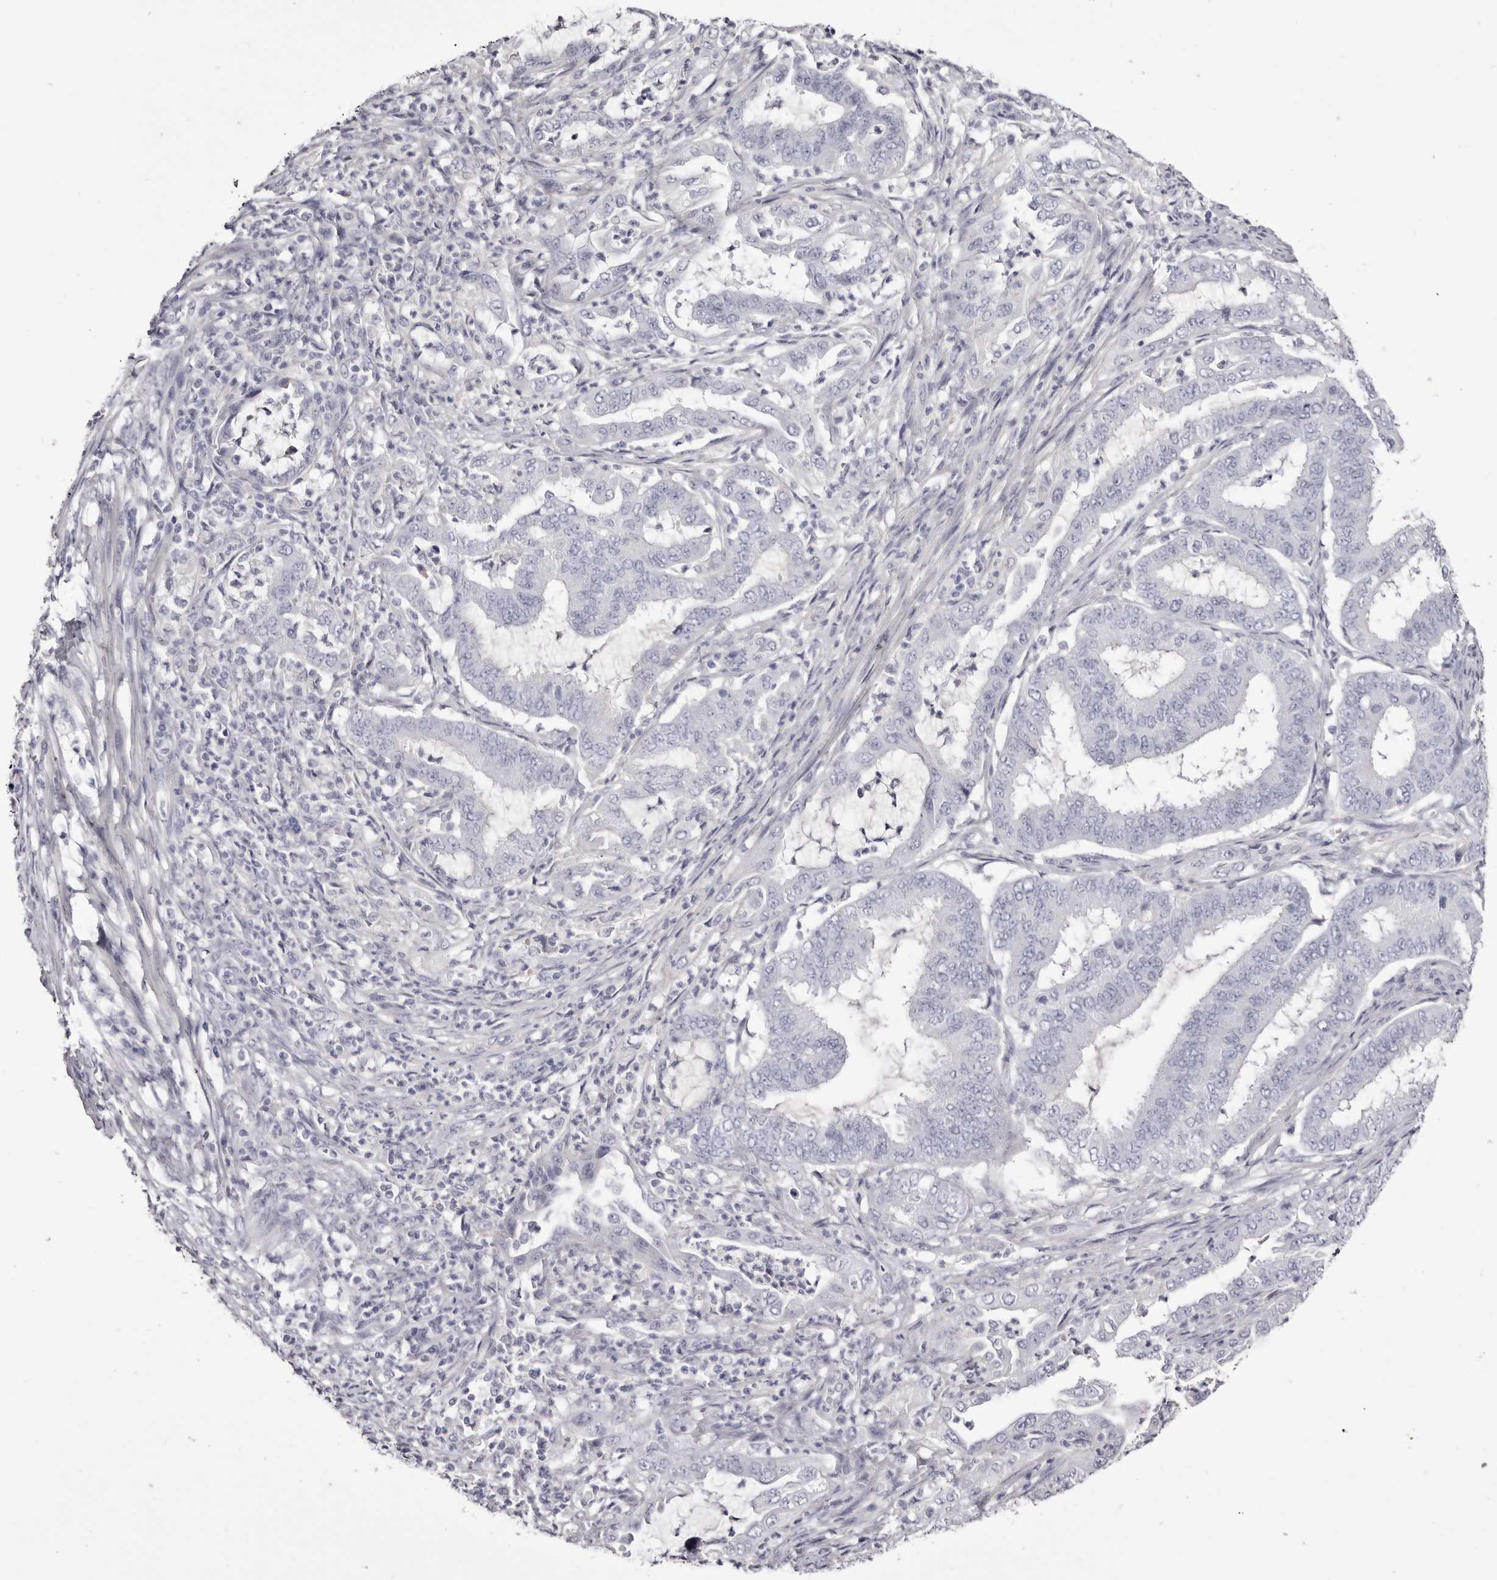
{"staining": {"intensity": "negative", "quantity": "none", "location": "none"}, "tissue": "endometrial cancer", "cell_type": "Tumor cells", "image_type": "cancer", "snomed": [{"axis": "morphology", "description": "Adenocarcinoma, NOS"}, {"axis": "topography", "description": "Endometrium"}], "caption": "High magnification brightfield microscopy of adenocarcinoma (endometrial) stained with DAB (brown) and counterstained with hematoxylin (blue): tumor cells show no significant positivity.", "gene": "CA6", "patient": {"sex": "female", "age": 51}}